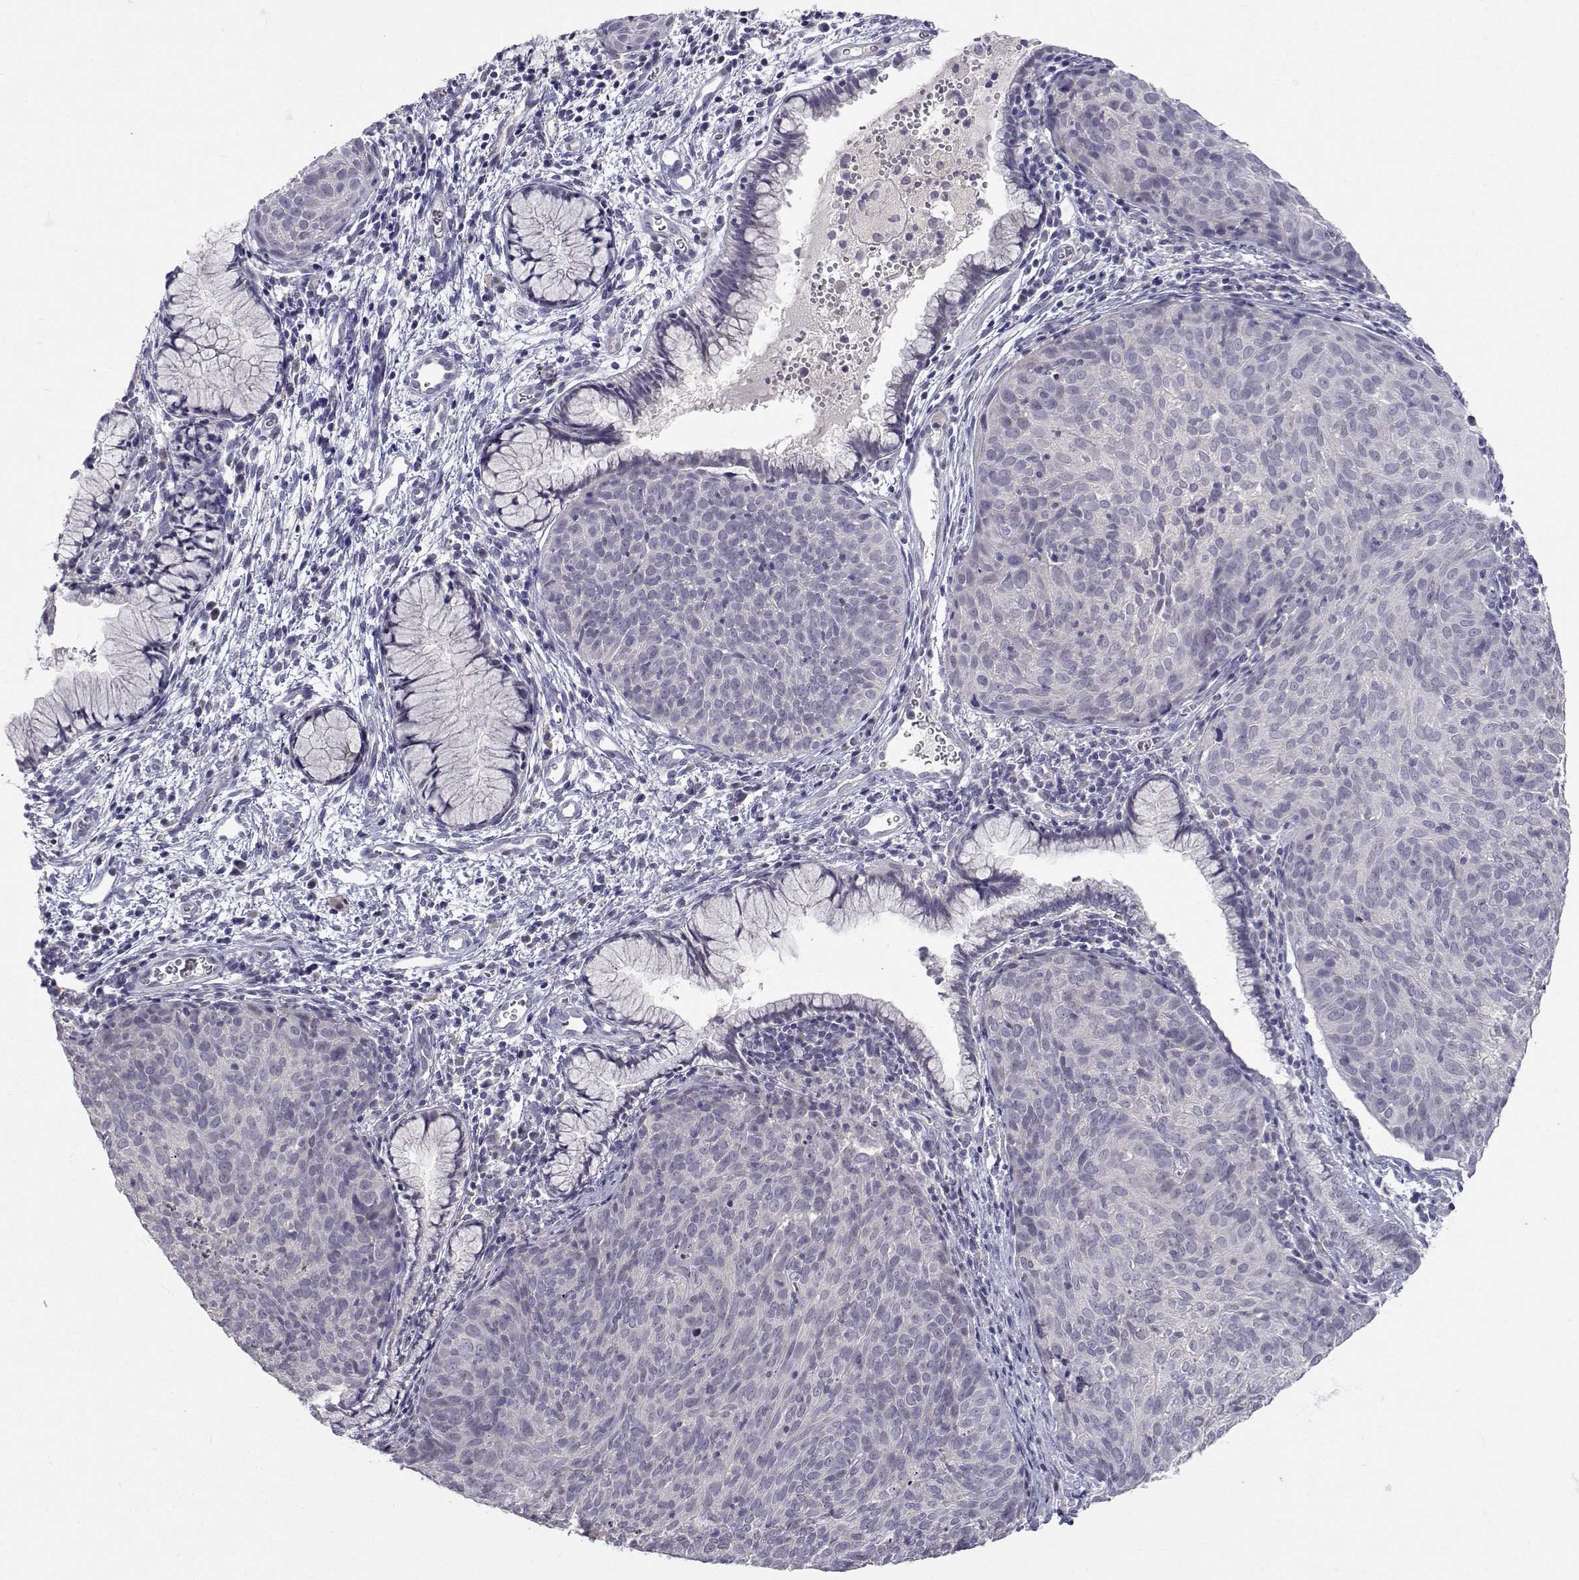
{"staining": {"intensity": "negative", "quantity": "none", "location": "none"}, "tissue": "cervical cancer", "cell_type": "Tumor cells", "image_type": "cancer", "snomed": [{"axis": "morphology", "description": "Squamous cell carcinoma, NOS"}, {"axis": "topography", "description": "Cervix"}], "caption": "There is no significant positivity in tumor cells of cervical squamous cell carcinoma.", "gene": "SLC6A3", "patient": {"sex": "female", "age": 39}}